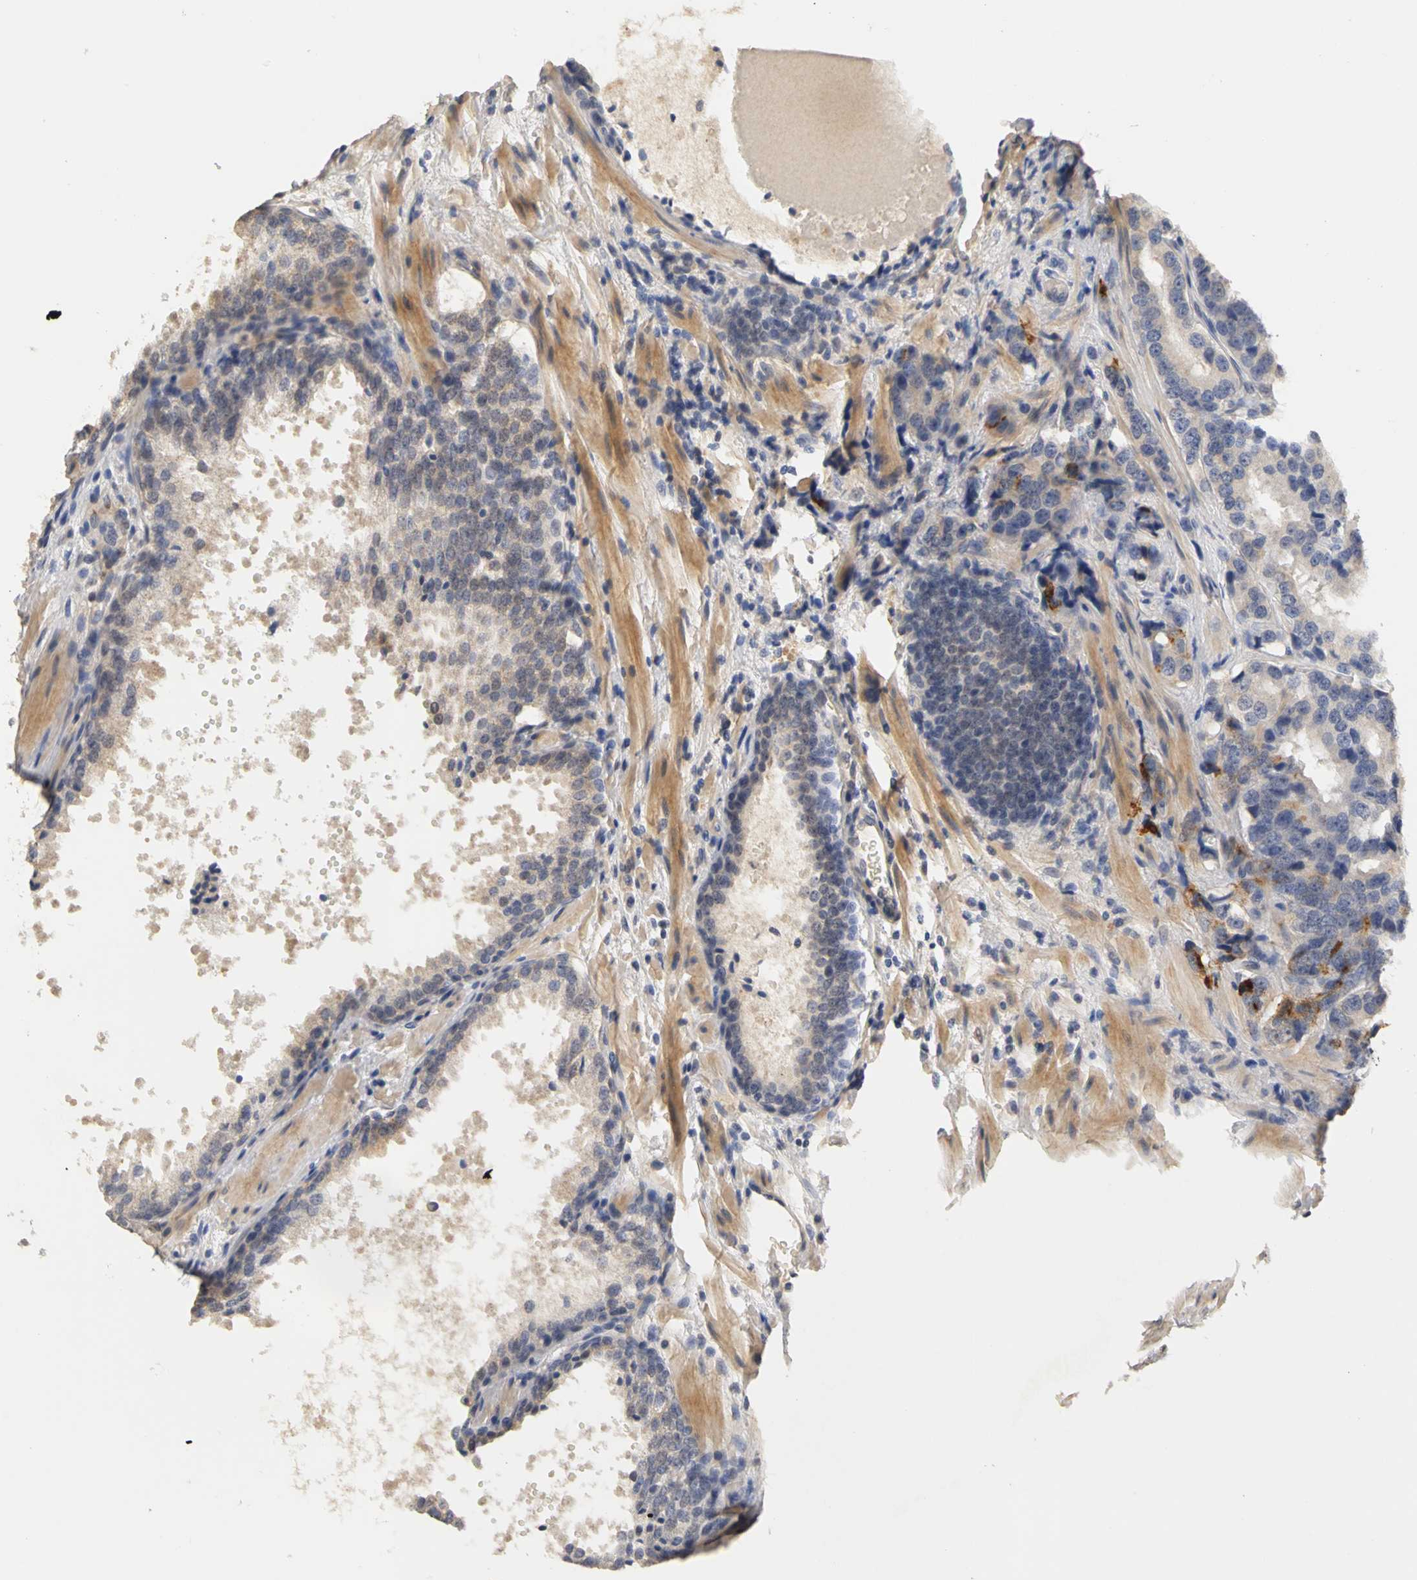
{"staining": {"intensity": "weak", "quantity": ">75%", "location": "cytoplasmic/membranous"}, "tissue": "prostate cancer", "cell_type": "Tumor cells", "image_type": "cancer", "snomed": [{"axis": "morphology", "description": "Adenocarcinoma, High grade"}, {"axis": "topography", "description": "Prostate"}], "caption": "Tumor cells exhibit low levels of weak cytoplasmic/membranous staining in about >75% of cells in prostate cancer. The staining is performed using DAB brown chromogen to label protein expression. The nuclei are counter-stained blue using hematoxylin.", "gene": "PGR", "patient": {"sex": "male", "age": 58}}